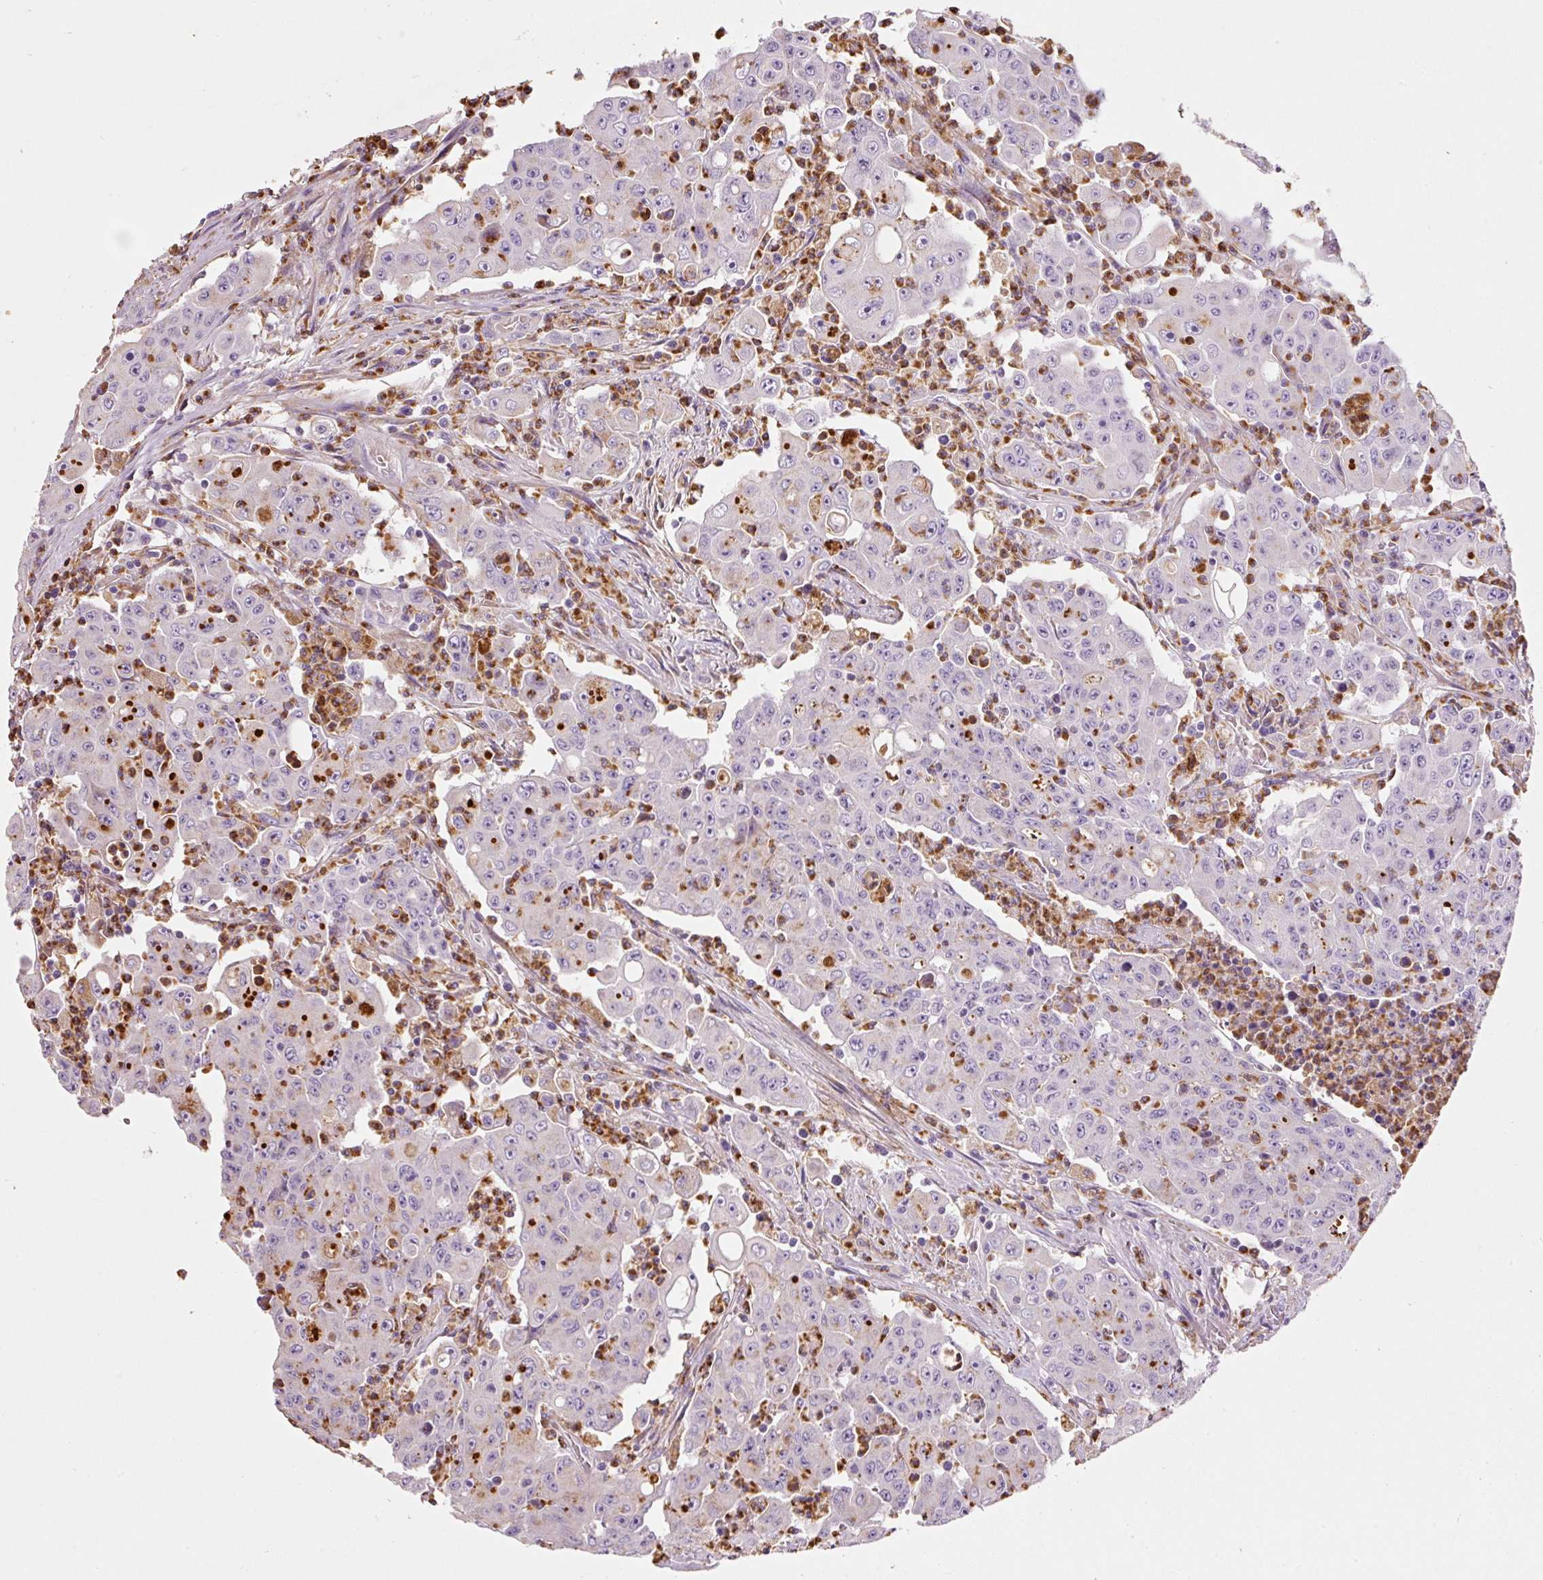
{"staining": {"intensity": "negative", "quantity": "none", "location": "none"}, "tissue": "colorectal cancer", "cell_type": "Tumor cells", "image_type": "cancer", "snomed": [{"axis": "morphology", "description": "Adenocarcinoma, NOS"}, {"axis": "topography", "description": "Colon"}], "caption": "Human colorectal cancer stained for a protein using IHC reveals no expression in tumor cells.", "gene": "TMC8", "patient": {"sex": "male", "age": 51}}